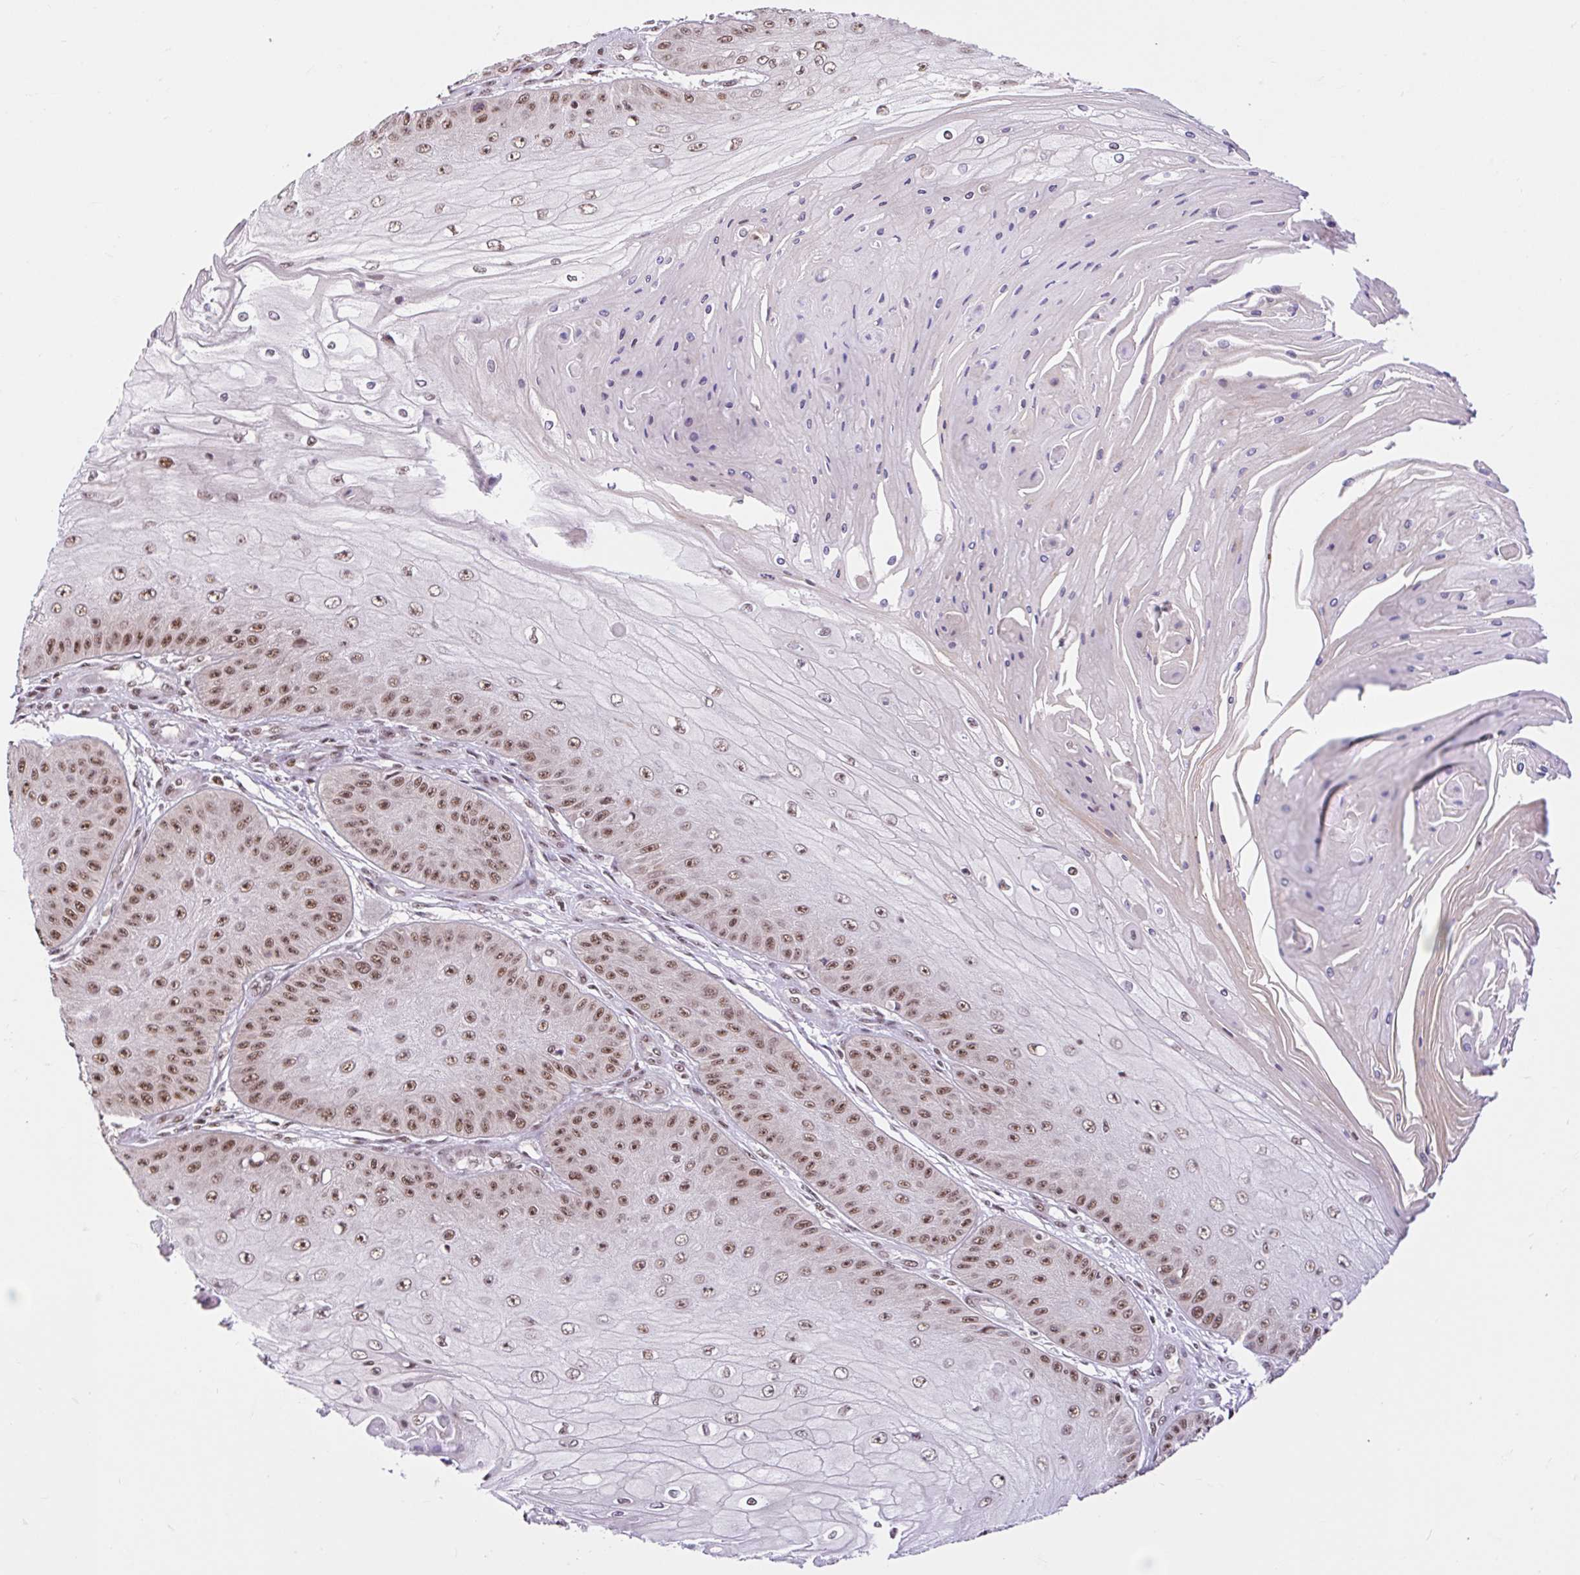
{"staining": {"intensity": "moderate", "quantity": "25%-75%", "location": "nuclear"}, "tissue": "skin cancer", "cell_type": "Tumor cells", "image_type": "cancer", "snomed": [{"axis": "morphology", "description": "Squamous cell carcinoma, NOS"}, {"axis": "topography", "description": "Skin"}], "caption": "There is medium levels of moderate nuclear expression in tumor cells of skin cancer, as demonstrated by immunohistochemical staining (brown color).", "gene": "CCDC12", "patient": {"sex": "male", "age": 70}}